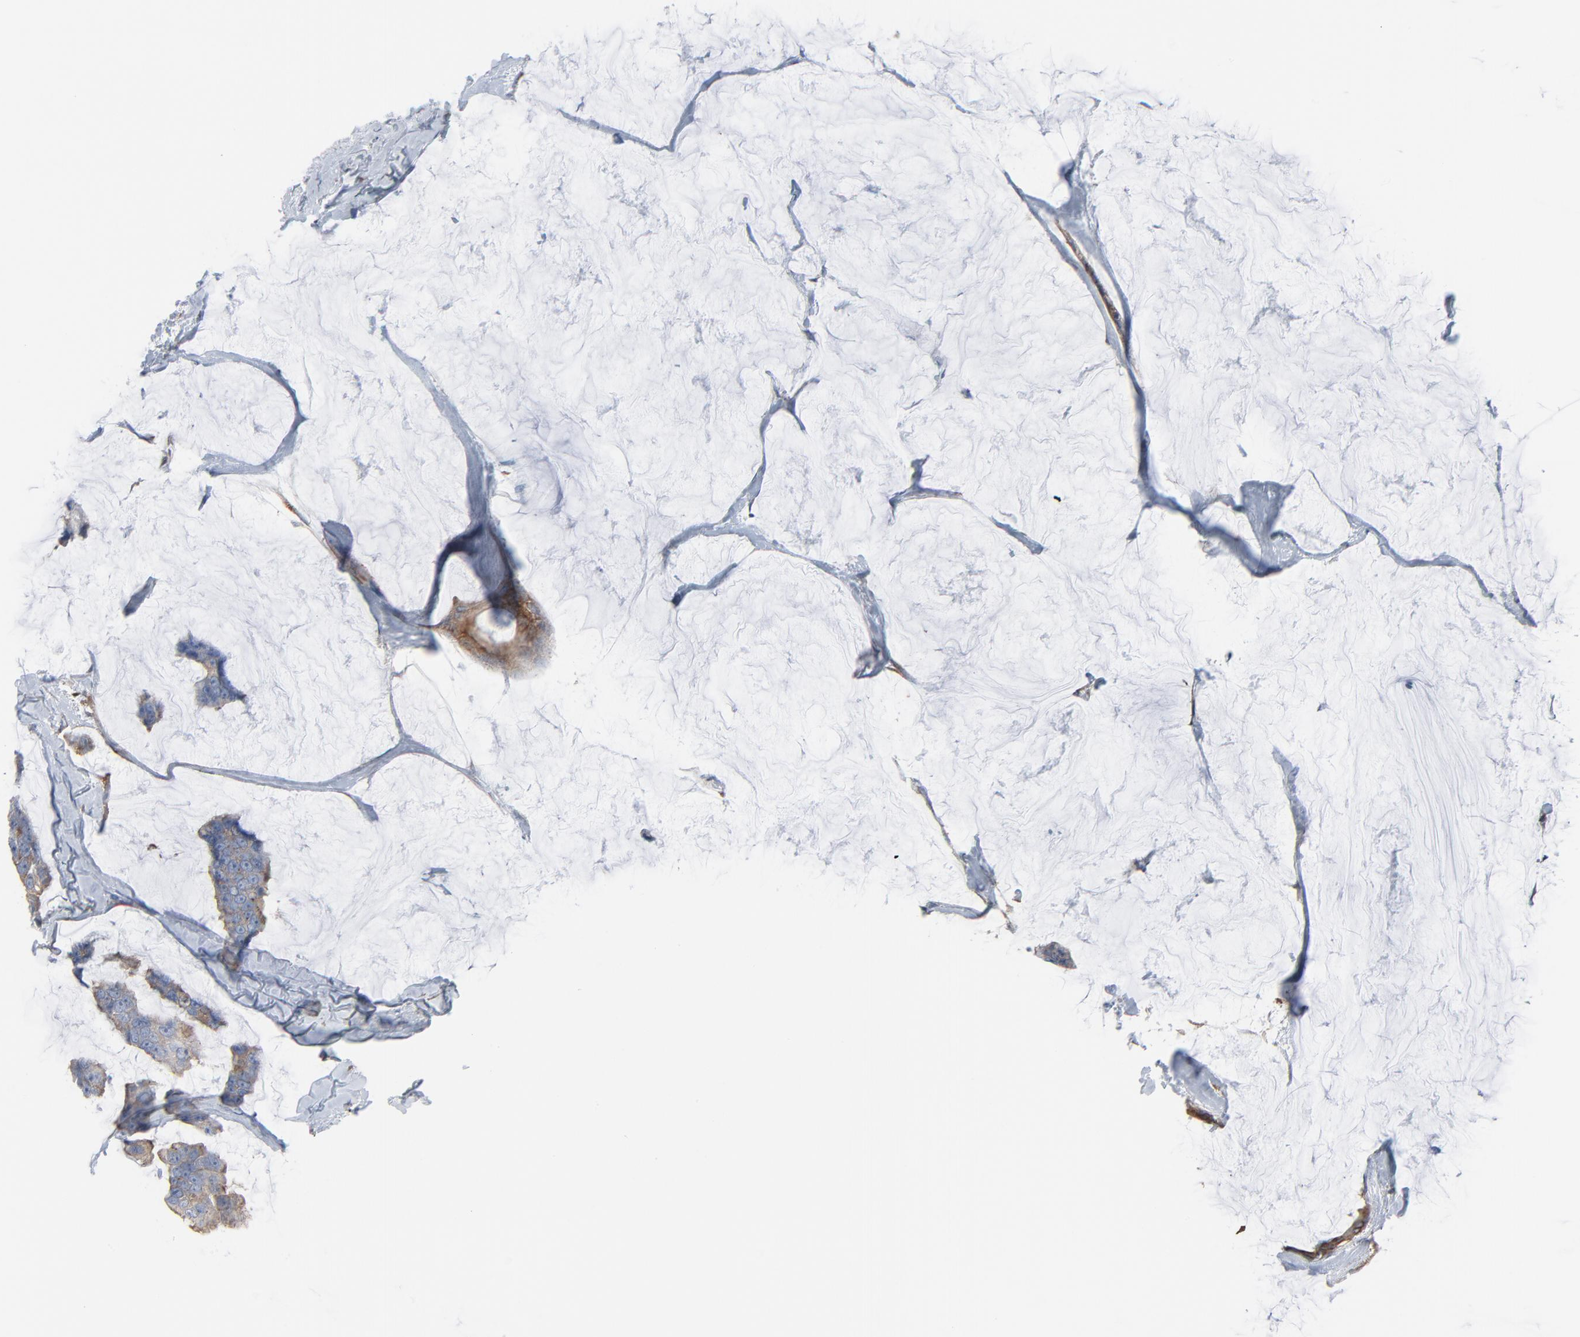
{"staining": {"intensity": "moderate", "quantity": "25%-75%", "location": "cytoplasmic/membranous"}, "tissue": "breast cancer", "cell_type": "Tumor cells", "image_type": "cancer", "snomed": [{"axis": "morphology", "description": "Normal tissue, NOS"}, {"axis": "morphology", "description": "Duct carcinoma"}, {"axis": "topography", "description": "Breast"}], "caption": "DAB (3,3'-diaminobenzidine) immunohistochemical staining of breast cancer exhibits moderate cytoplasmic/membranous protein positivity in about 25%-75% of tumor cells.", "gene": "OPTN", "patient": {"sex": "female", "age": 50}}